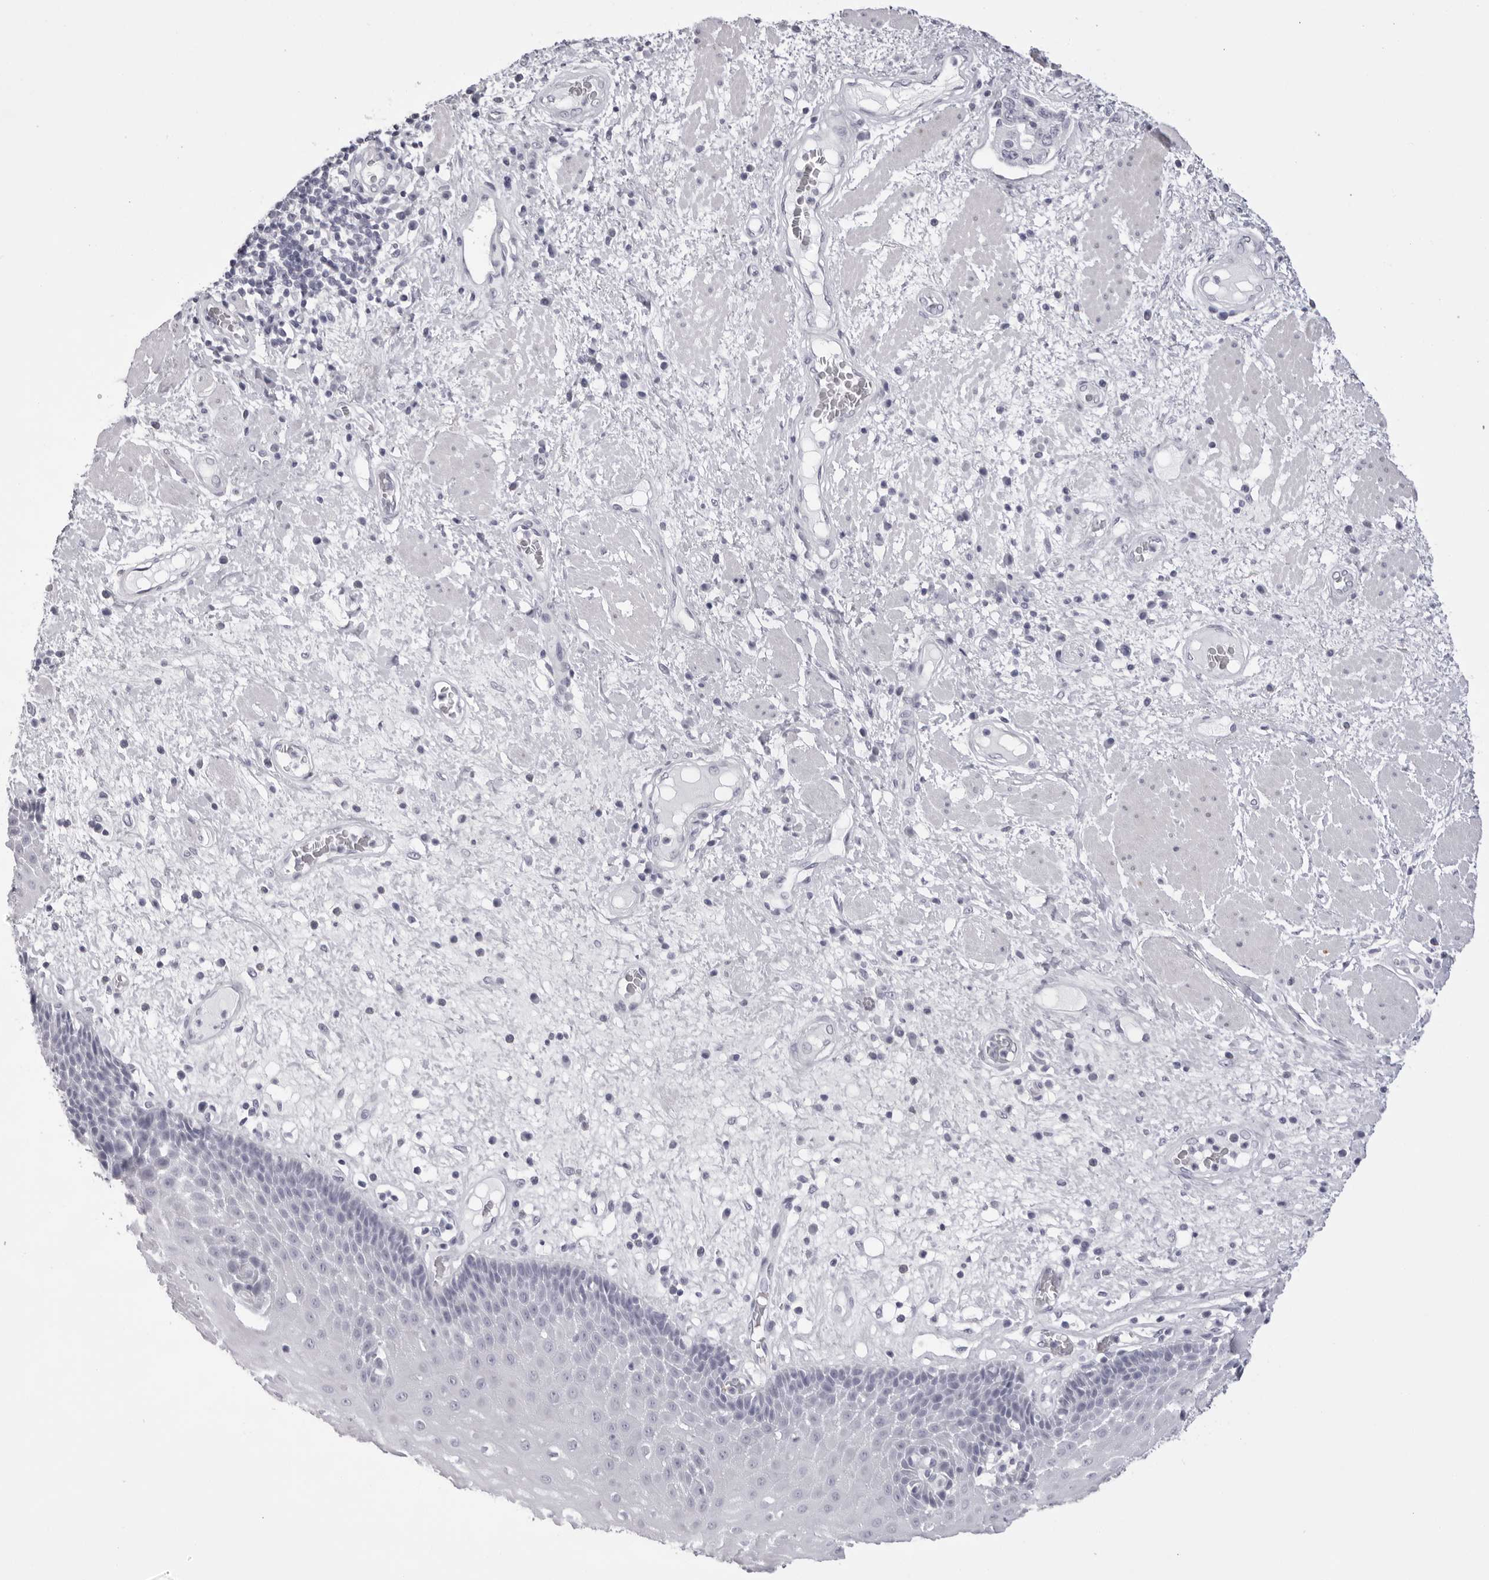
{"staining": {"intensity": "negative", "quantity": "none", "location": "none"}, "tissue": "esophagus", "cell_type": "Squamous epithelial cells", "image_type": "normal", "snomed": [{"axis": "morphology", "description": "Normal tissue, NOS"}, {"axis": "morphology", "description": "Adenocarcinoma, NOS"}, {"axis": "topography", "description": "Esophagus"}], "caption": "A high-resolution micrograph shows immunohistochemistry (IHC) staining of benign esophagus, which reveals no significant expression in squamous epithelial cells. Nuclei are stained in blue.", "gene": "SPTA1", "patient": {"sex": "male", "age": 62}}